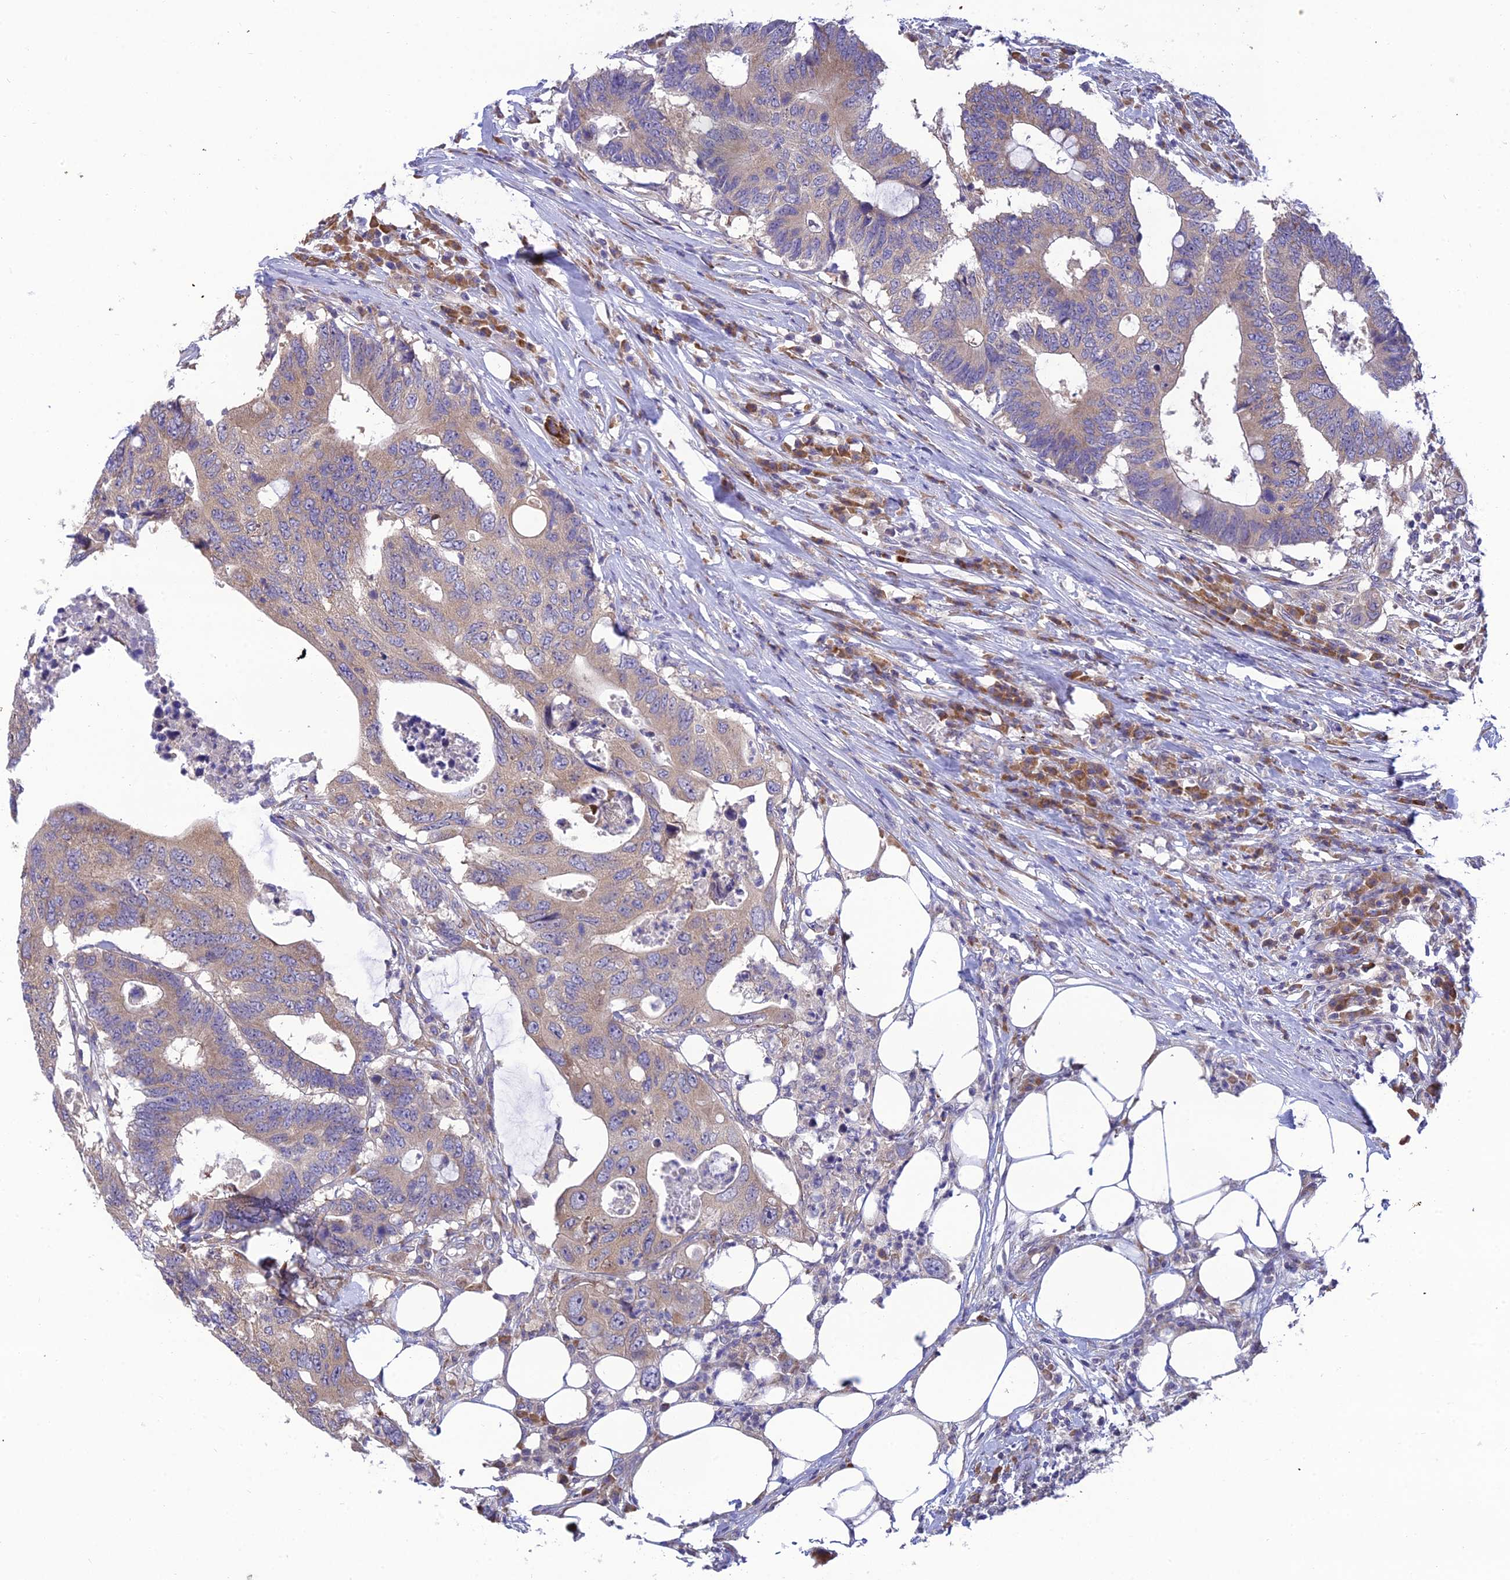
{"staining": {"intensity": "weak", "quantity": "25%-75%", "location": "cytoplasmic/membranous"}, "tissue": "colorectal cancer", "cell_type": "Tumor cells", "image_type": "cancer", "snomed": [{"axis": "morphology", "description": "Adenocarcinoma, NOS"}, {"axis": "topography", "description": "Colon"}], "caption": "Immunohistochemistry (IHC) micrograph of human colorectal cancer (adenocarcinoma) stained for a protein (brown), which shows low levels of weak cytoplasmic/membranous expression in about 25%-75% of tumor cells.", "gene": "CLCN7", "patient": {"sex": "male", "age": 71}}